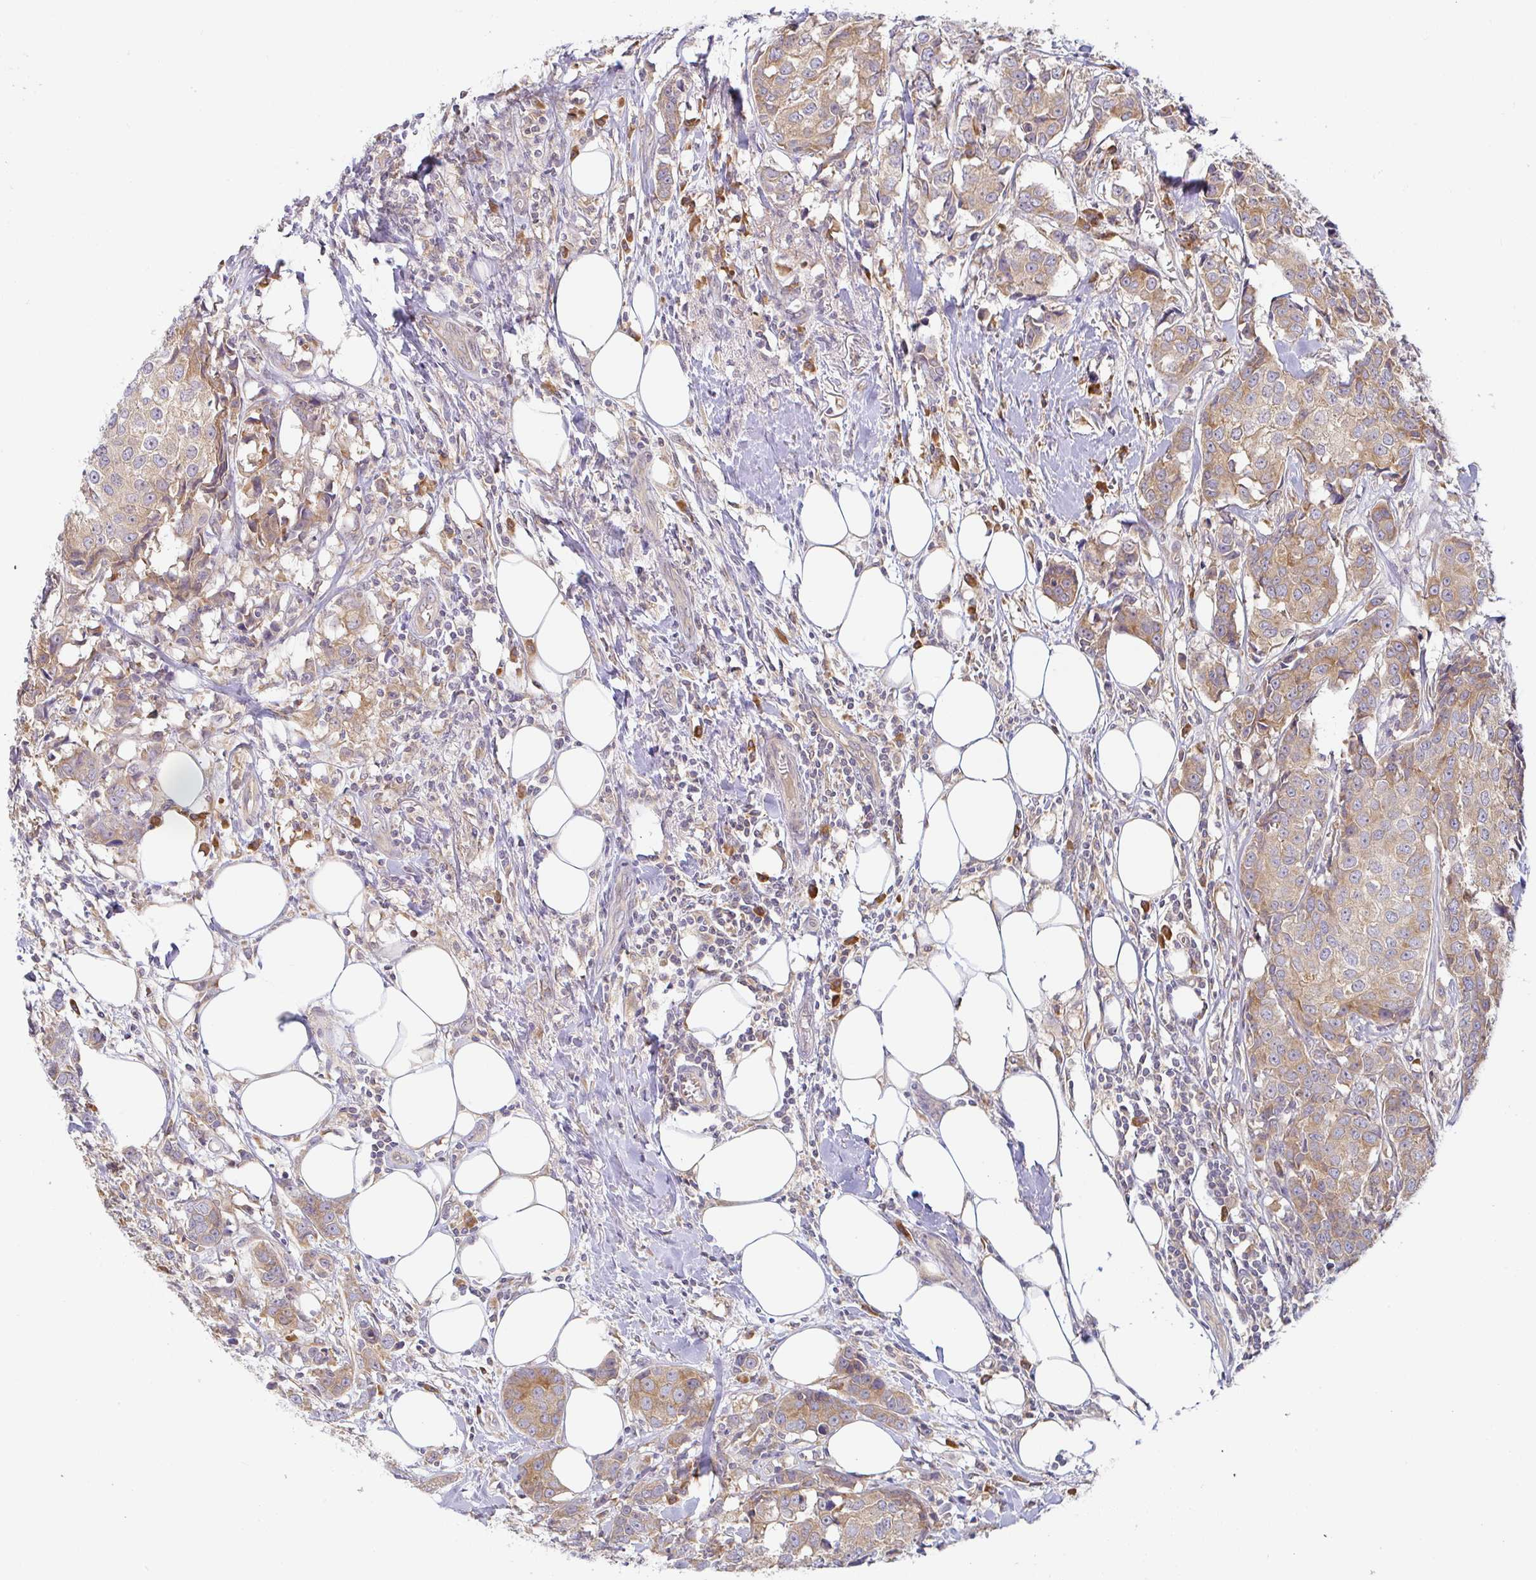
{"staining": {"intensity": "weak", "quantity": ">75%", "location": "cytoplasmic/membranous"}, "tissue": "breast cancer", "cell_type": "Tumor cells", "image_type": "cancer", "snomed": [{"axis": "morphology", "description": "Duct carcinoma"}, {"axis": "topography", "description": "Breast"}], "caption": "This is an image of immunohistochemistry staining of infiltrating ductal carcinoma (breast), which shows weak expression in the cytoplasmic/membranous of tumor cells.", "gene": "DERL2", "patient": {"sex": "female", "age": 80}}